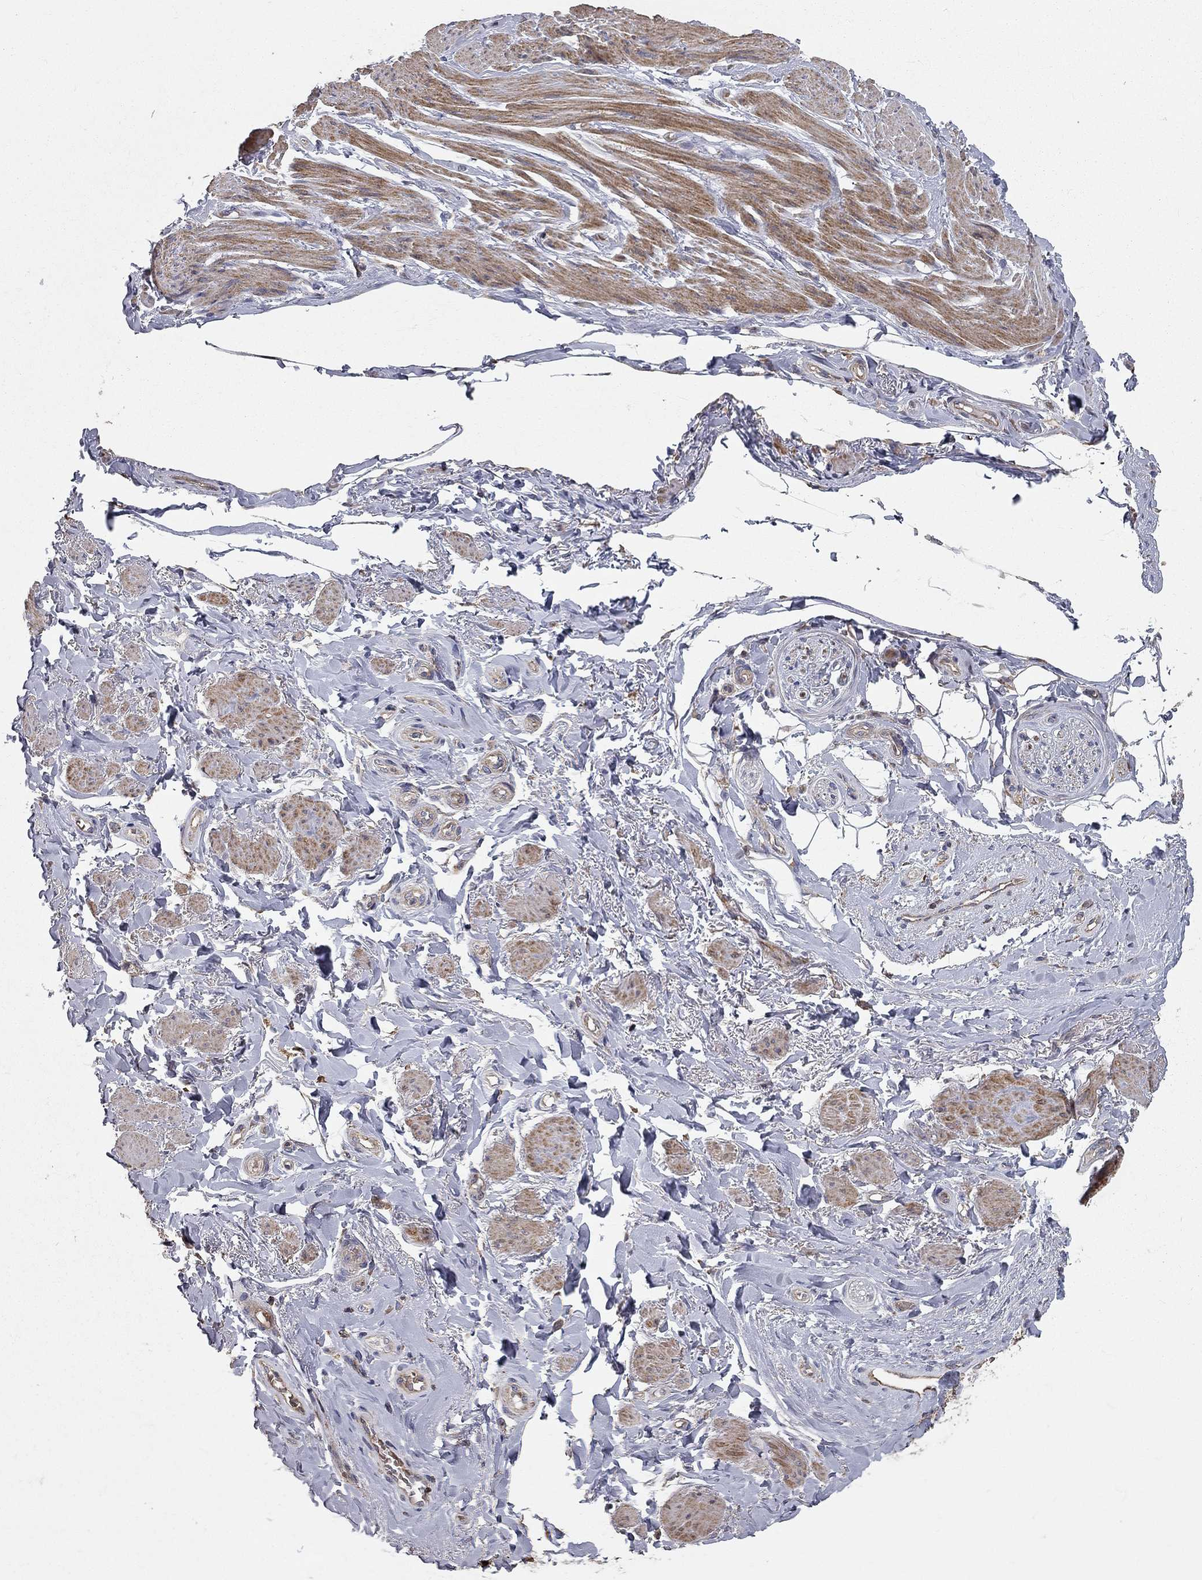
{"staining": {"intensity": "negative", "quantity": "none", "location": "none"}, "tissue": "adipose tissue", "cell_type": "Adipocytes", "image_type": "normal", "snomed": [{"axis": "morphology", "description": "Normal tissue, NOS"}, {"axis": "topography", "description": "Skeletal muscle"}, {"axis": "topography", "description": "Anal"}, {"axis": "topography", "description": "Peripheral nerve tissue"}], "caption": "This micrograph is of benign adipose tissue stained with immunohistochemistry (IHC) to label a protein in brown with the nuclei are counter-stained blue. There is no positivity in adipocytes.", "gene": "KANSL1L", "patient": {"sex": "male", "age": 53}}